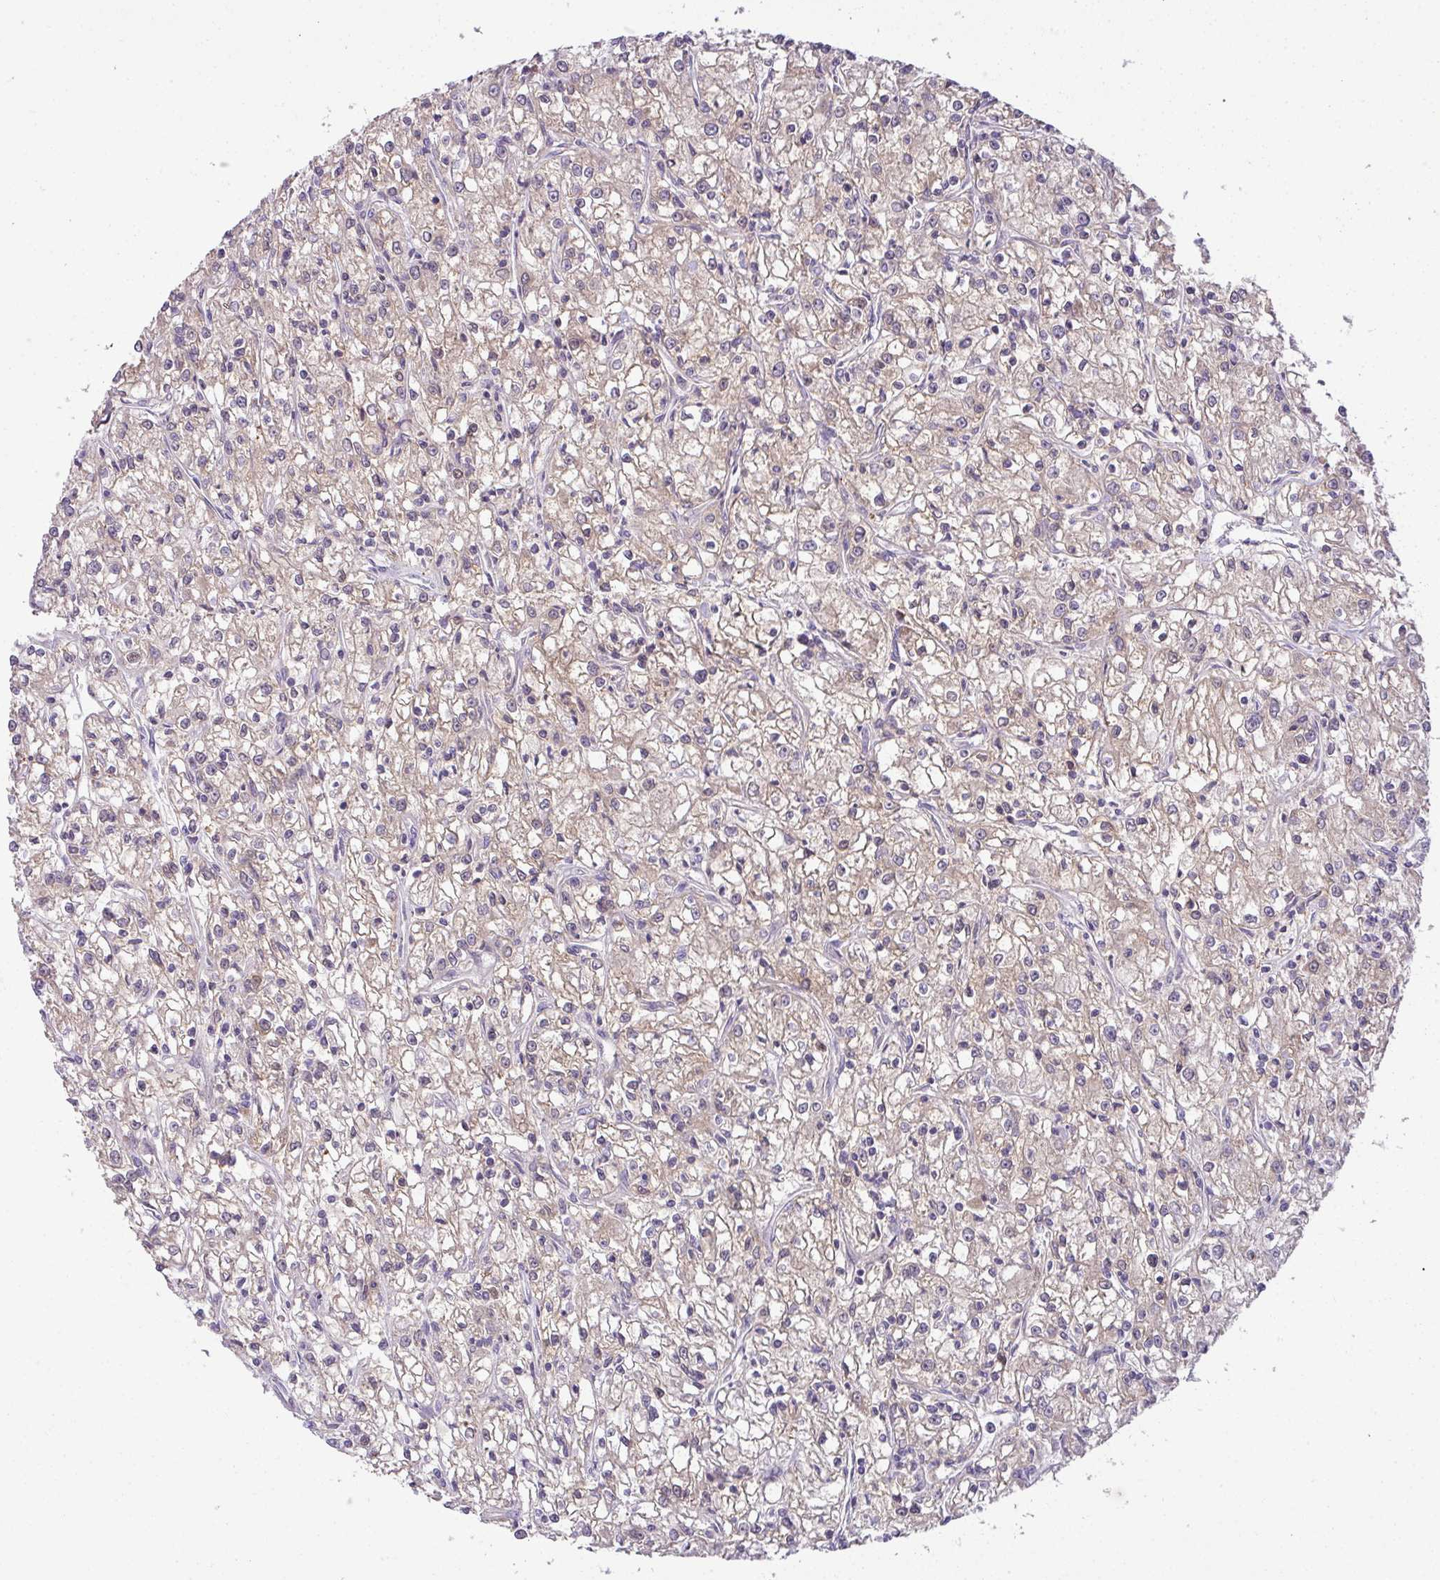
{"staining": {"intensity": "weak", "quantity": ">75%", "location": "cytoplasmic/membranous"}, "tissue": "renal cancer", "cell_type": "Tumor cells", "image_type": "cancer", "snomed": [{"axis": "morphology", "description": "Adenocarcinoma, NOS"}, {"axis": "topography", "description": "Kidney"}], "caption": "Renal cancer stained with a brown dye demonstrates weak cytoplasmic/membranous positive expression in about >75% of tumor cells.", "gene": "HOXC13", "patient": {"sex": "female", "age": 59}}